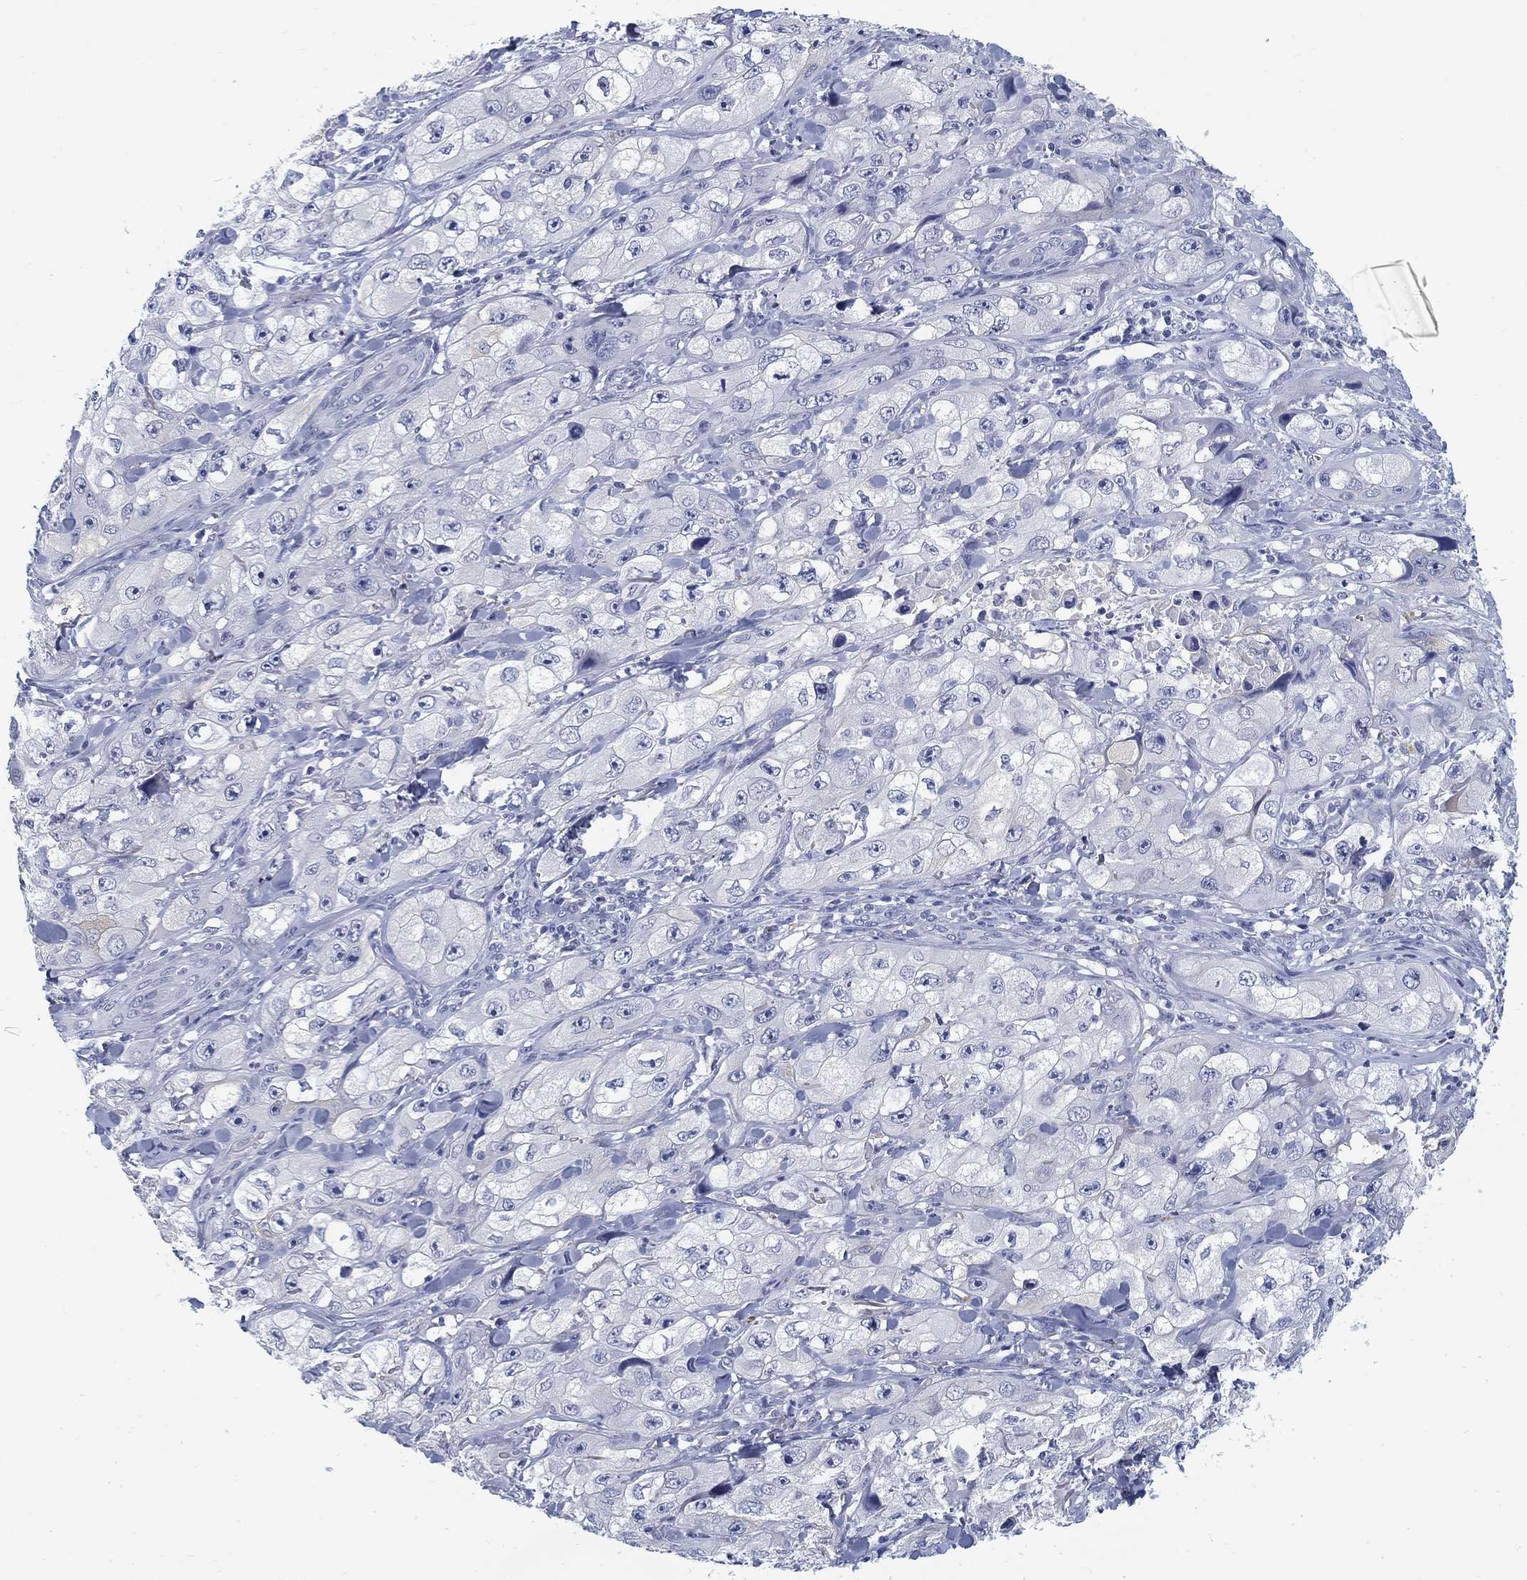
{"staining": {"intensity": "negative", "quantity": "none", "location": "none"}, "tissue": "skin cancer", "cell_type": "Tumor cells", "image_type": "cancer", "snomed": [{"axis": "morphology", "description": "Squamous cell carcinoma, NOS"}, {"axis": "topography", "description": "Skin"}, {"axis": "topography", "description": "Subcutis"}], "caption": "This is an immunohistochemistry (IHC) histopathology image of human skin squamous cell carcinoma. There is no expression in tumor cells.", "gene": "SLC2A5", "patient": {"sex": "male", "age": 73}}